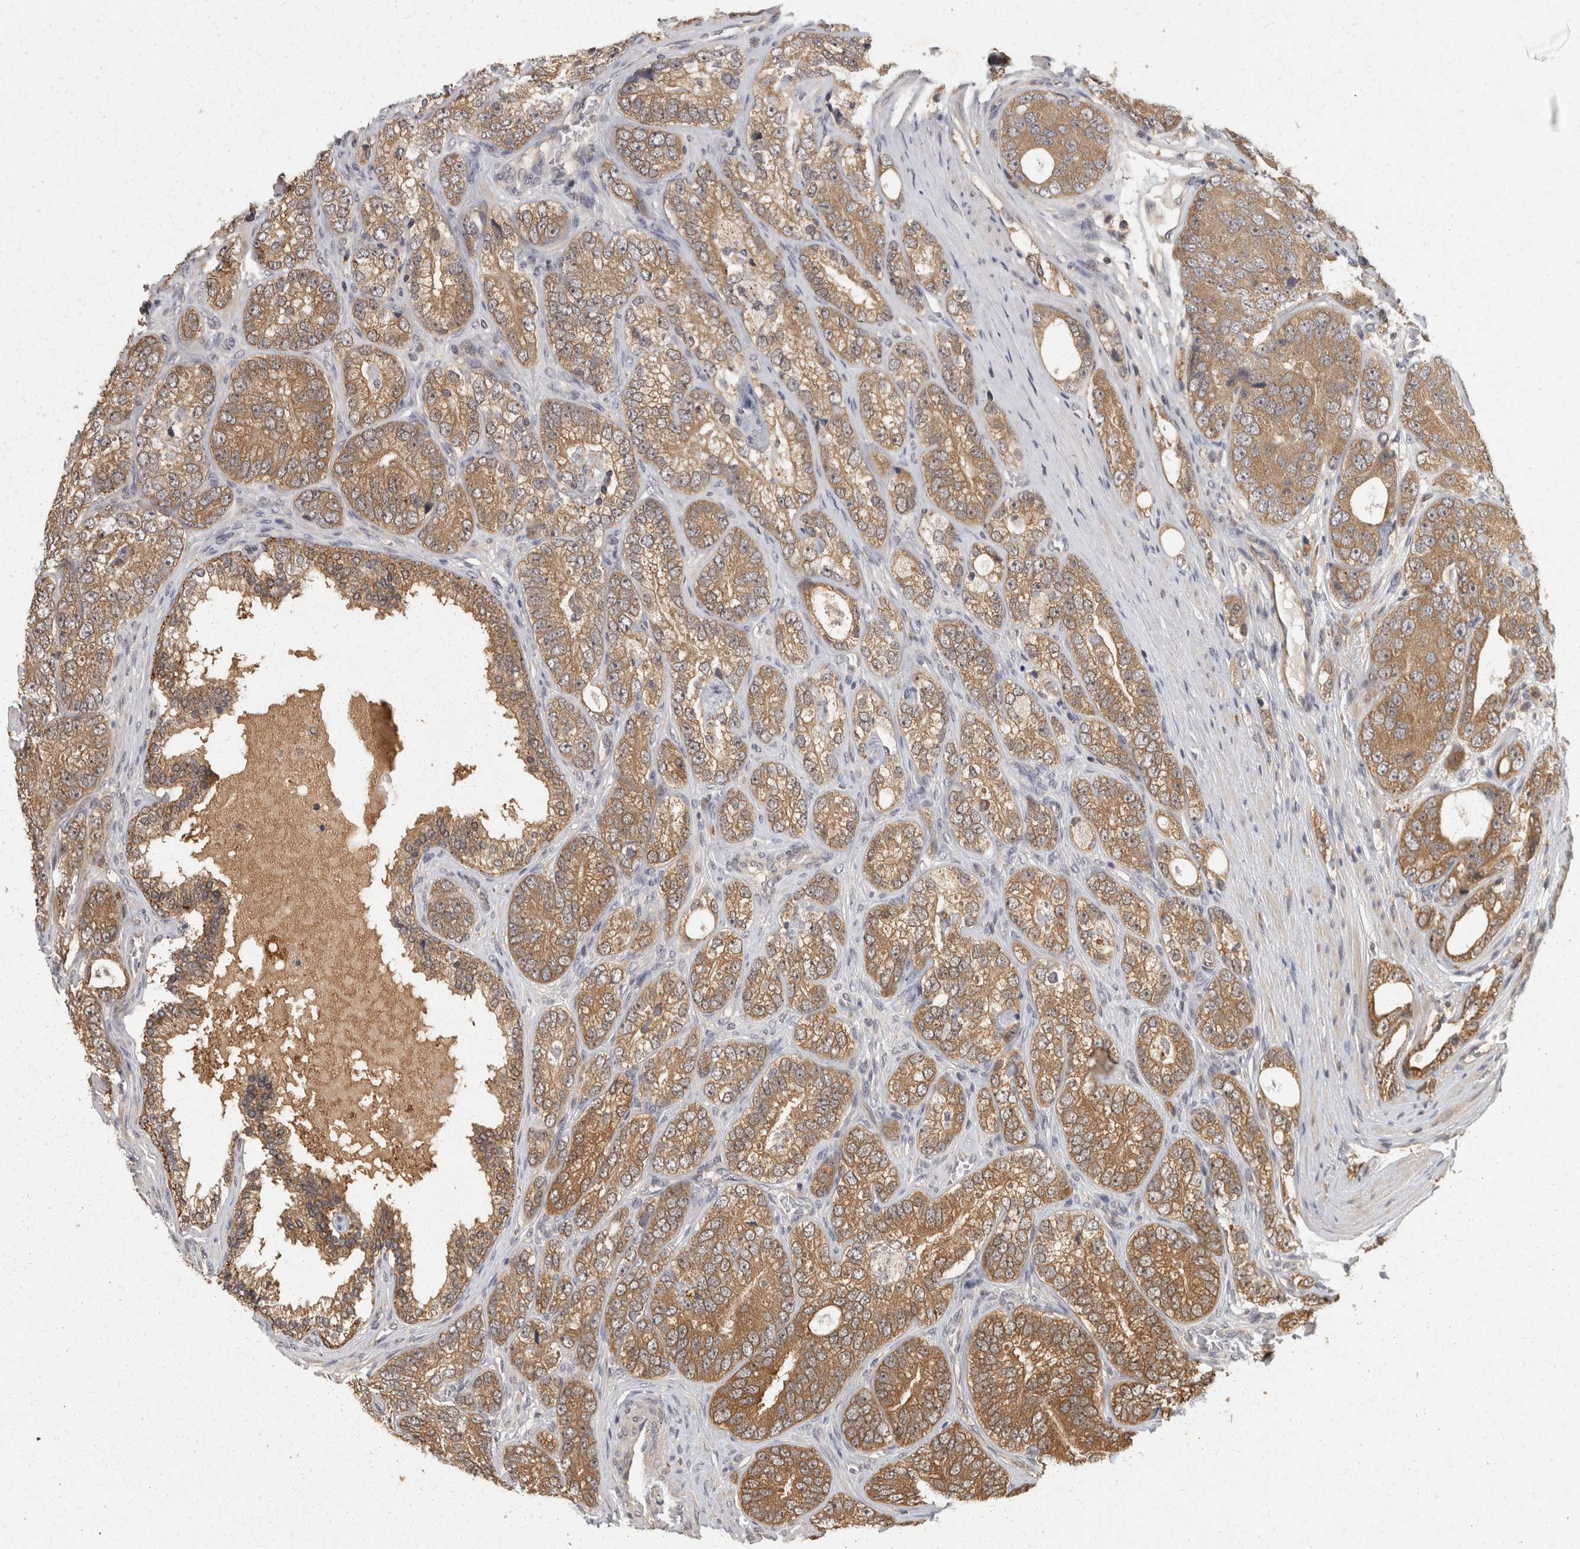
{"staining": {"intensity": "moderate", "quantity": ">75%", "location": "cytoplasmic/membranous"}, "tissue": "prostate cancer", "cell_type": "Tumor cells", "image_type": "cancer", "snomed": [{"axis": "morphology", "description": "Adenocarcinoma, High grade"}, {"axis": "topography", "description": "Prostate"}], "caption": "Human prostate cancer (high-grade adenocarcinoma) stained with a protein marker demonstrates moderate staining in tumor cells.", "gene": "ACAT2", "patient": {"sex": "male", "age": 56}}